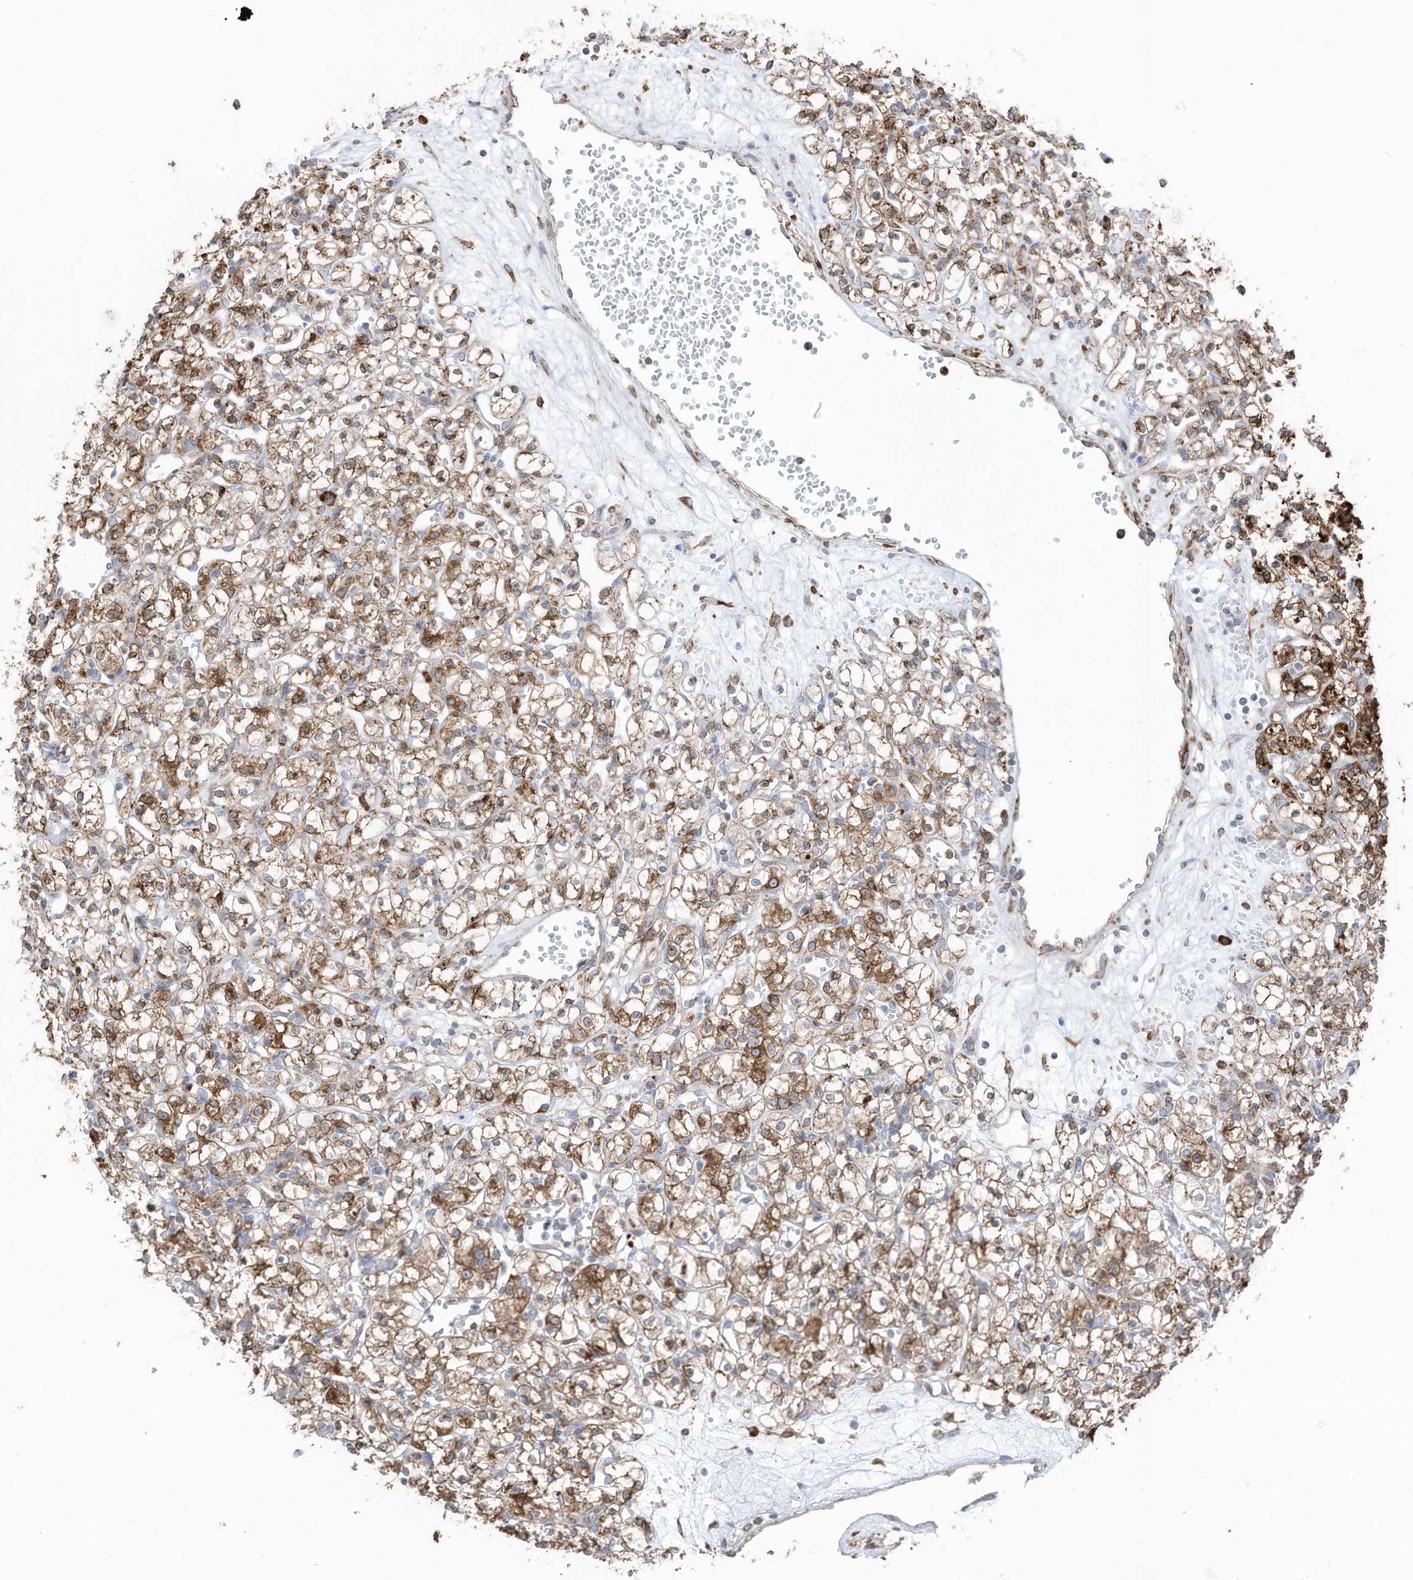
{"staining": {"intensity": "moderate", "quantity": ">75%", "location": "cytoplasmic/membranous"}, "tissue": "renal cancer", "cell_type": "Tumor cells", "image_type": "cancer", "snomed": [{"axis": "morphology", "description": "Adenocarcinoma, NOS"}, {"axis": "topography", "description": "Kidney"}], "caption": "This micrograph shows IHC staining of human renal cancer, with medium moderate cytoplasmic/membranous positivity in approximately >75% of tumor cells.", "gene": "ZNF354C", "patient": {"sex": "female", "age": 59}}